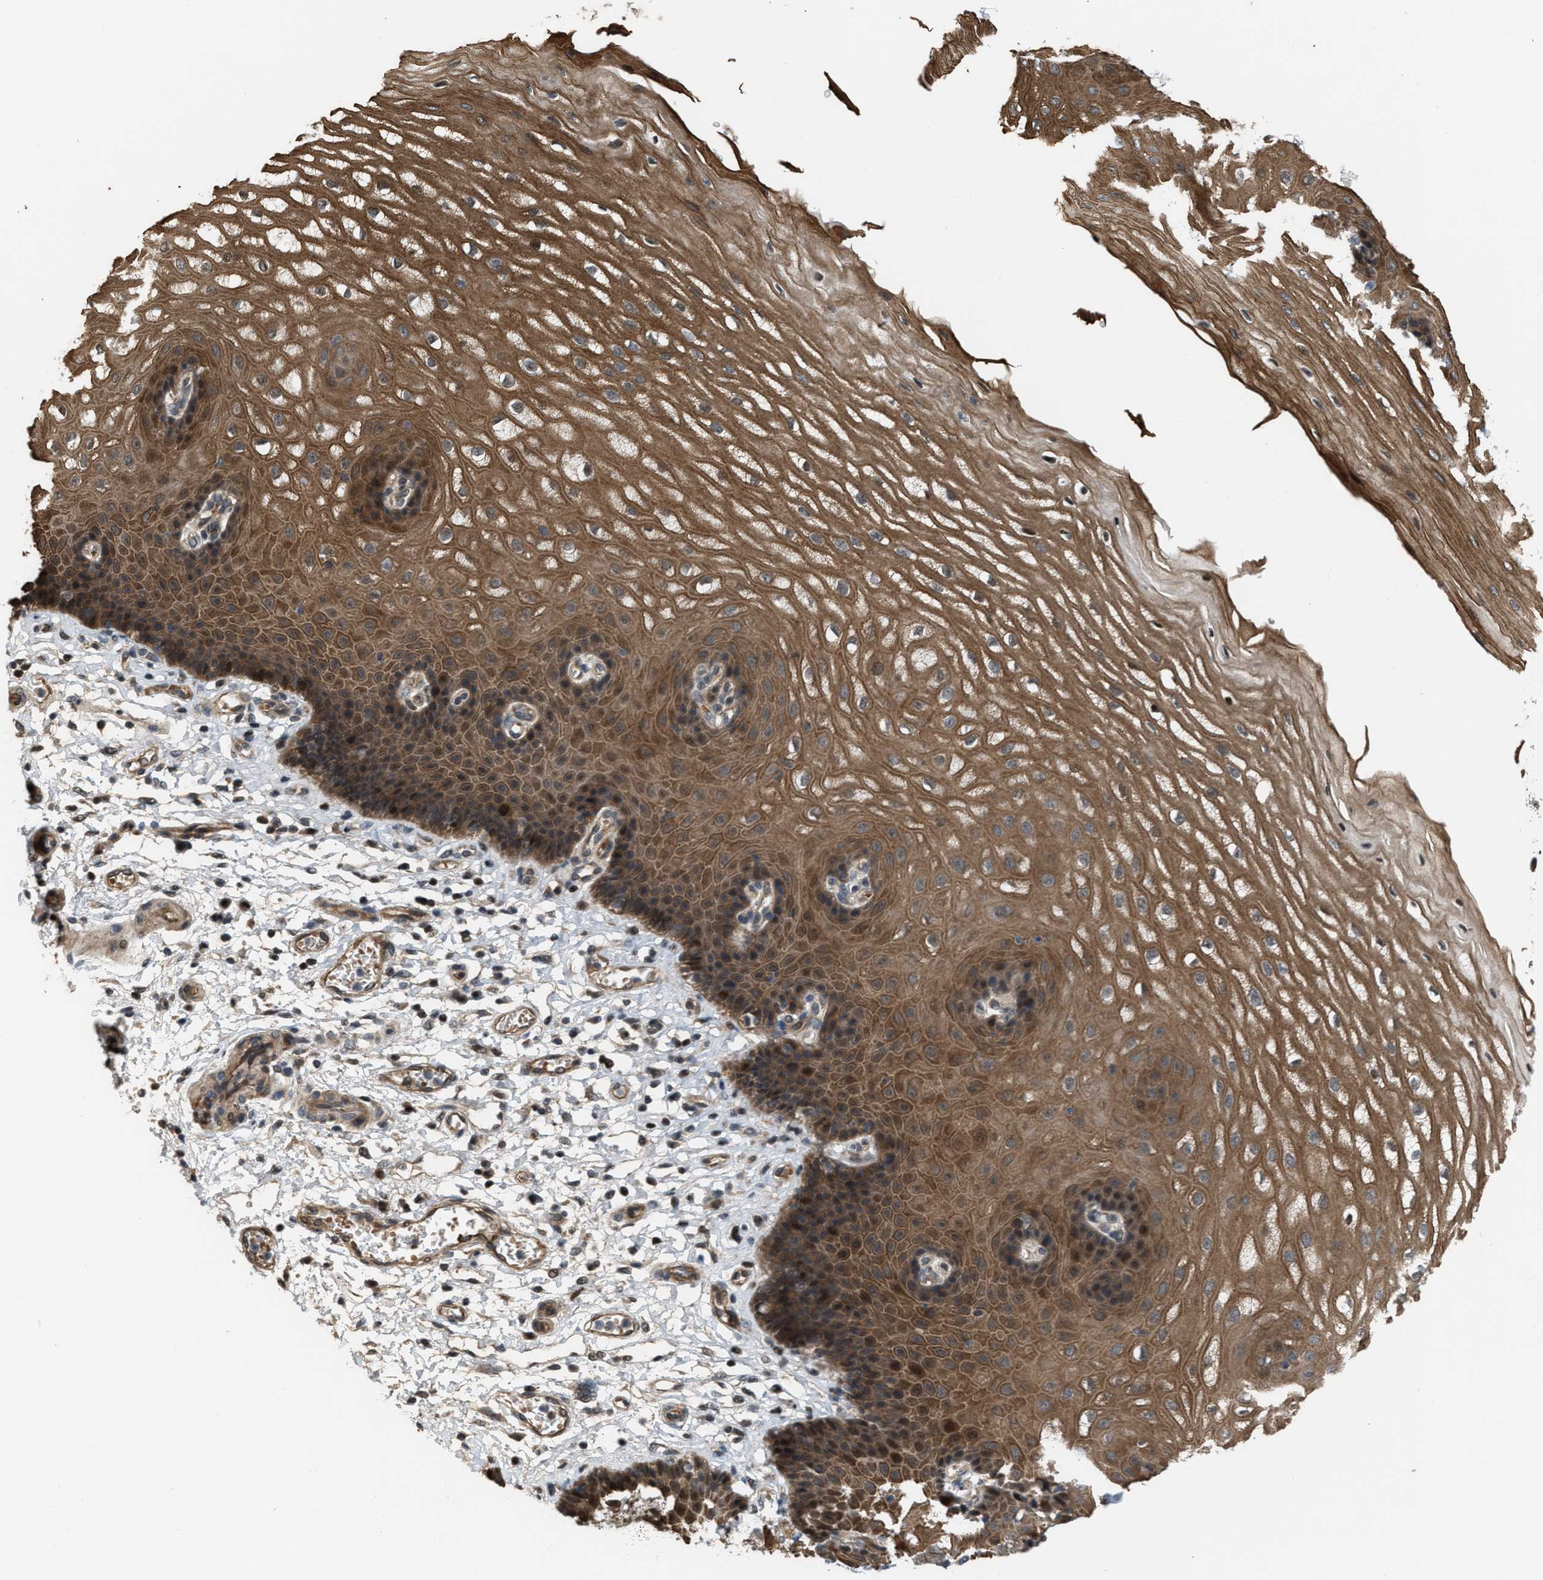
{"staining": {"intensity": "strong", "quantity": ">75%", "location": "cytoplasmic/membranous,nuclear"}, "tissue": "esophagus", "cell_type": "Squamous epithelial cells", "image_type": "normal", "snomed": [{"axis": "morphology", "description": "Normal tissue, NOS"}, {"axis": "topography", "description": "Esophagus"}], "caption": "A high amount of strong cytoplasmic/membranous,nuclear staining is identified in approximately >75% of squamous epithelial cells in unremarkable esophagus. (DAB = brown stain, brightfield microscopy at high magnification).", "gene": "RFFL", "patient": {"sex": "male", "age": 54}}